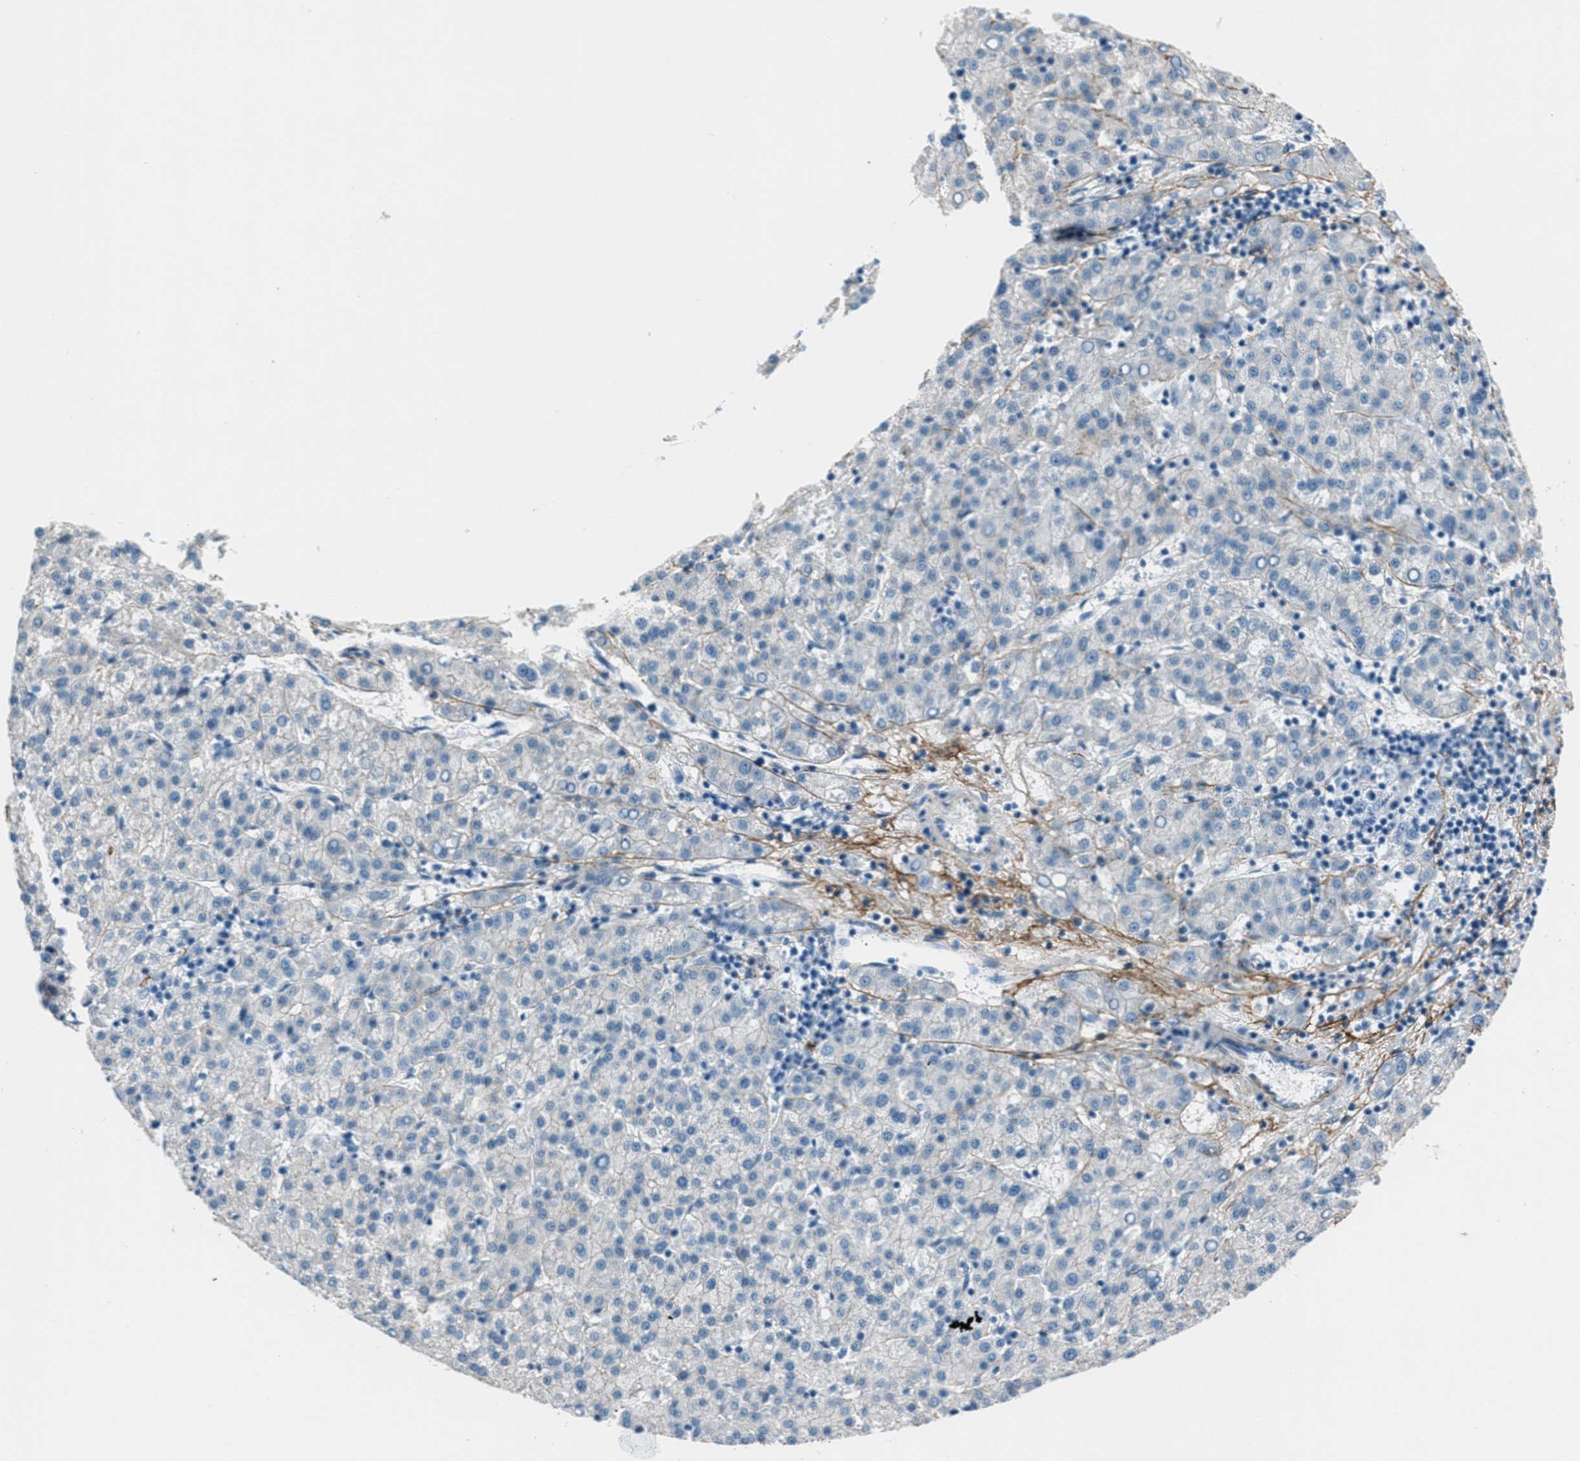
{"staining": {"intensity": "negative", "quantity": "none", "location": "none"}, "tissue": "liver cancer", "cell_type": "Tumor cells", "image_type": "cancer", "snomed": [{"axis": "morphology", "description": "Carcinoma, Hepatocellular, NOS"}, {"axis": "topography", "description": "Liver"}], "caption": "There is no significant staining in tumor cells of hepatocellular carcinoma (liver). (DAB IHC, high magnification).", "gene": "FBN1", "patient": {"sex": "female", "age": 58}}